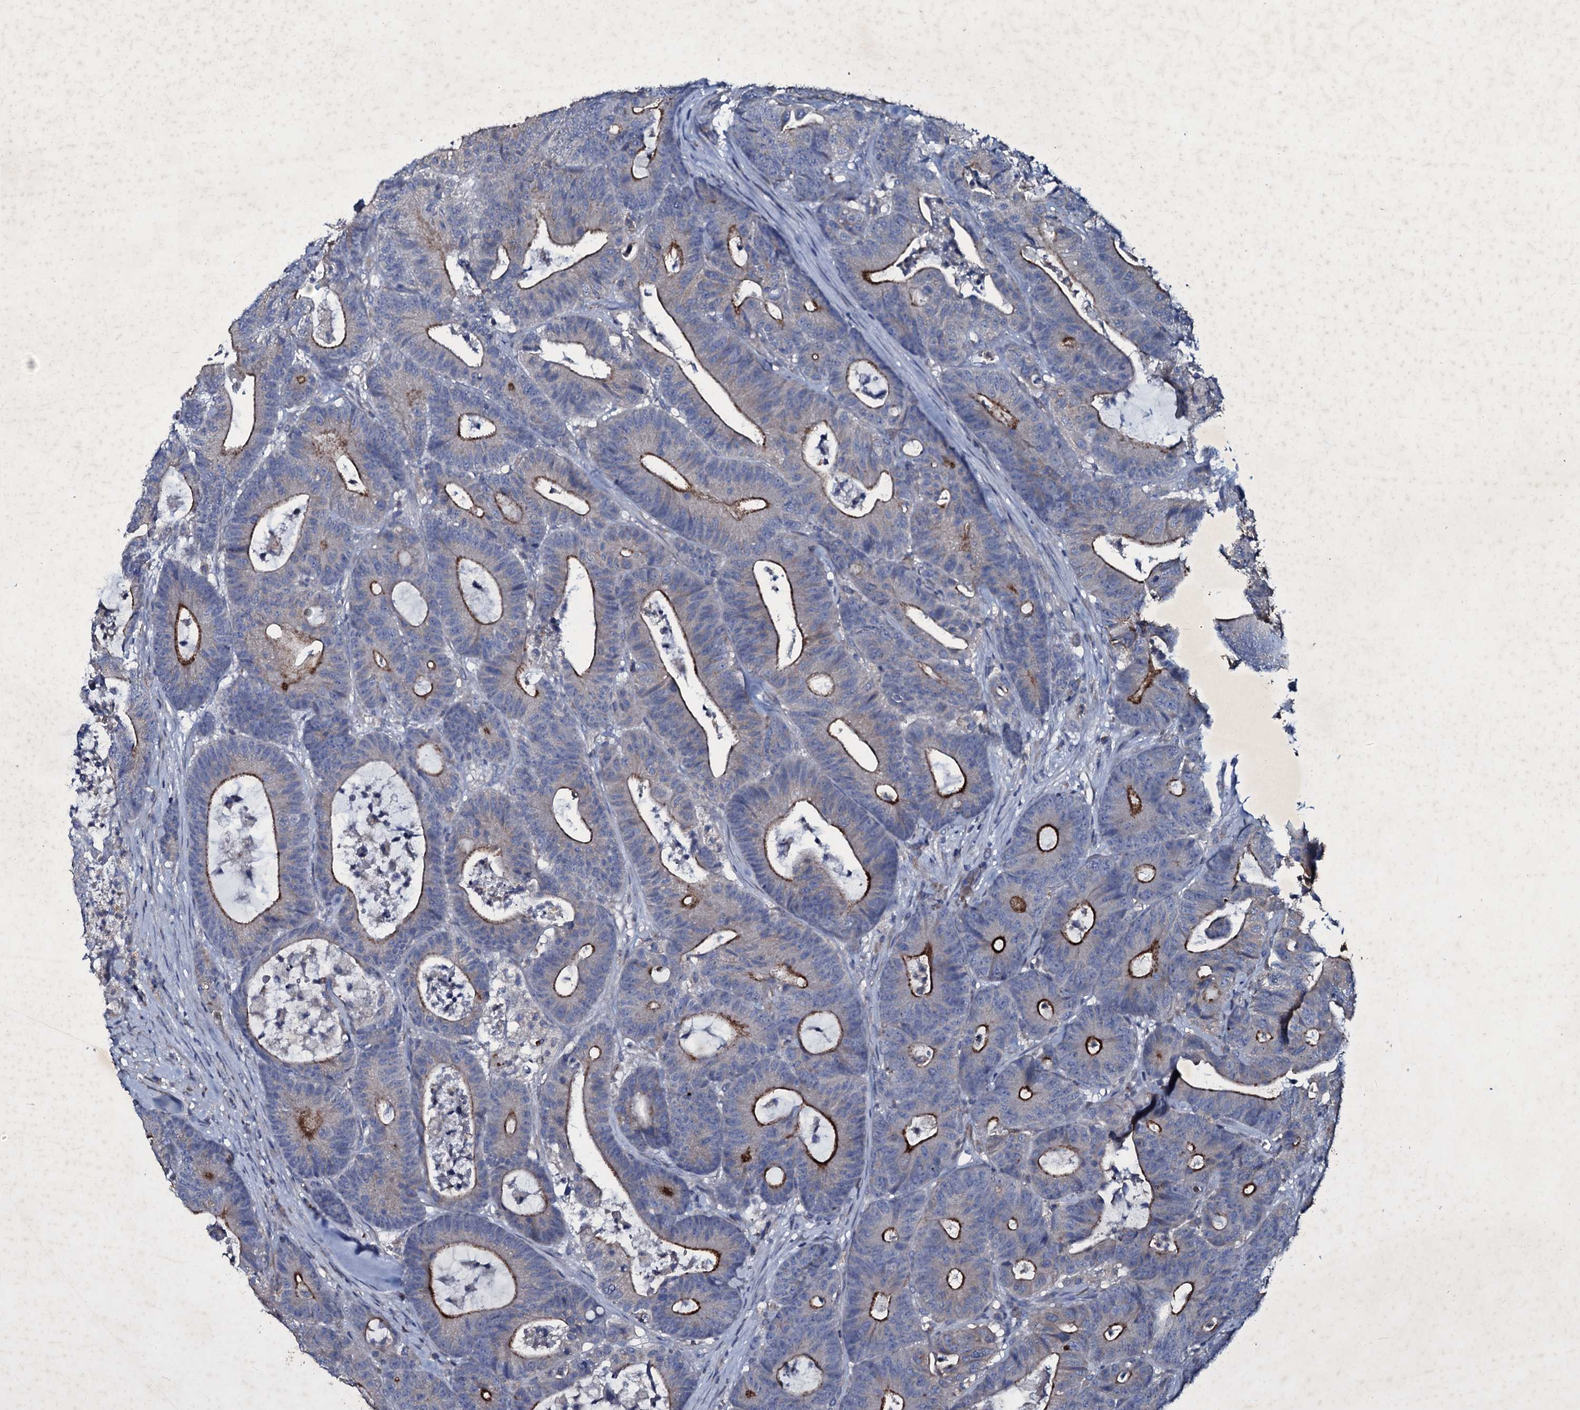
{"staining": {"intensity": "moderate", "quantity": "25%-75%", "location": "cytoplasmic/membranous"}, "tissue": "colorectal cancer", "cell_type": "Tumor cells", "image_type": "cancer", "snomed": [{"axis": "morphology", "description": "Adenocarcinoma, NOS"}, {"axis": "topography", "description": "Colon"}], "caption": "Immunohistochemistry of human colorectal cancer (adenocarcinoma) reveals medium levels of moderate cytoplasmic/membranous expression in about 25%-75% of tumor cells.", "gene": "SELENOT", "patient": {"sex": "female", "age": 84}}